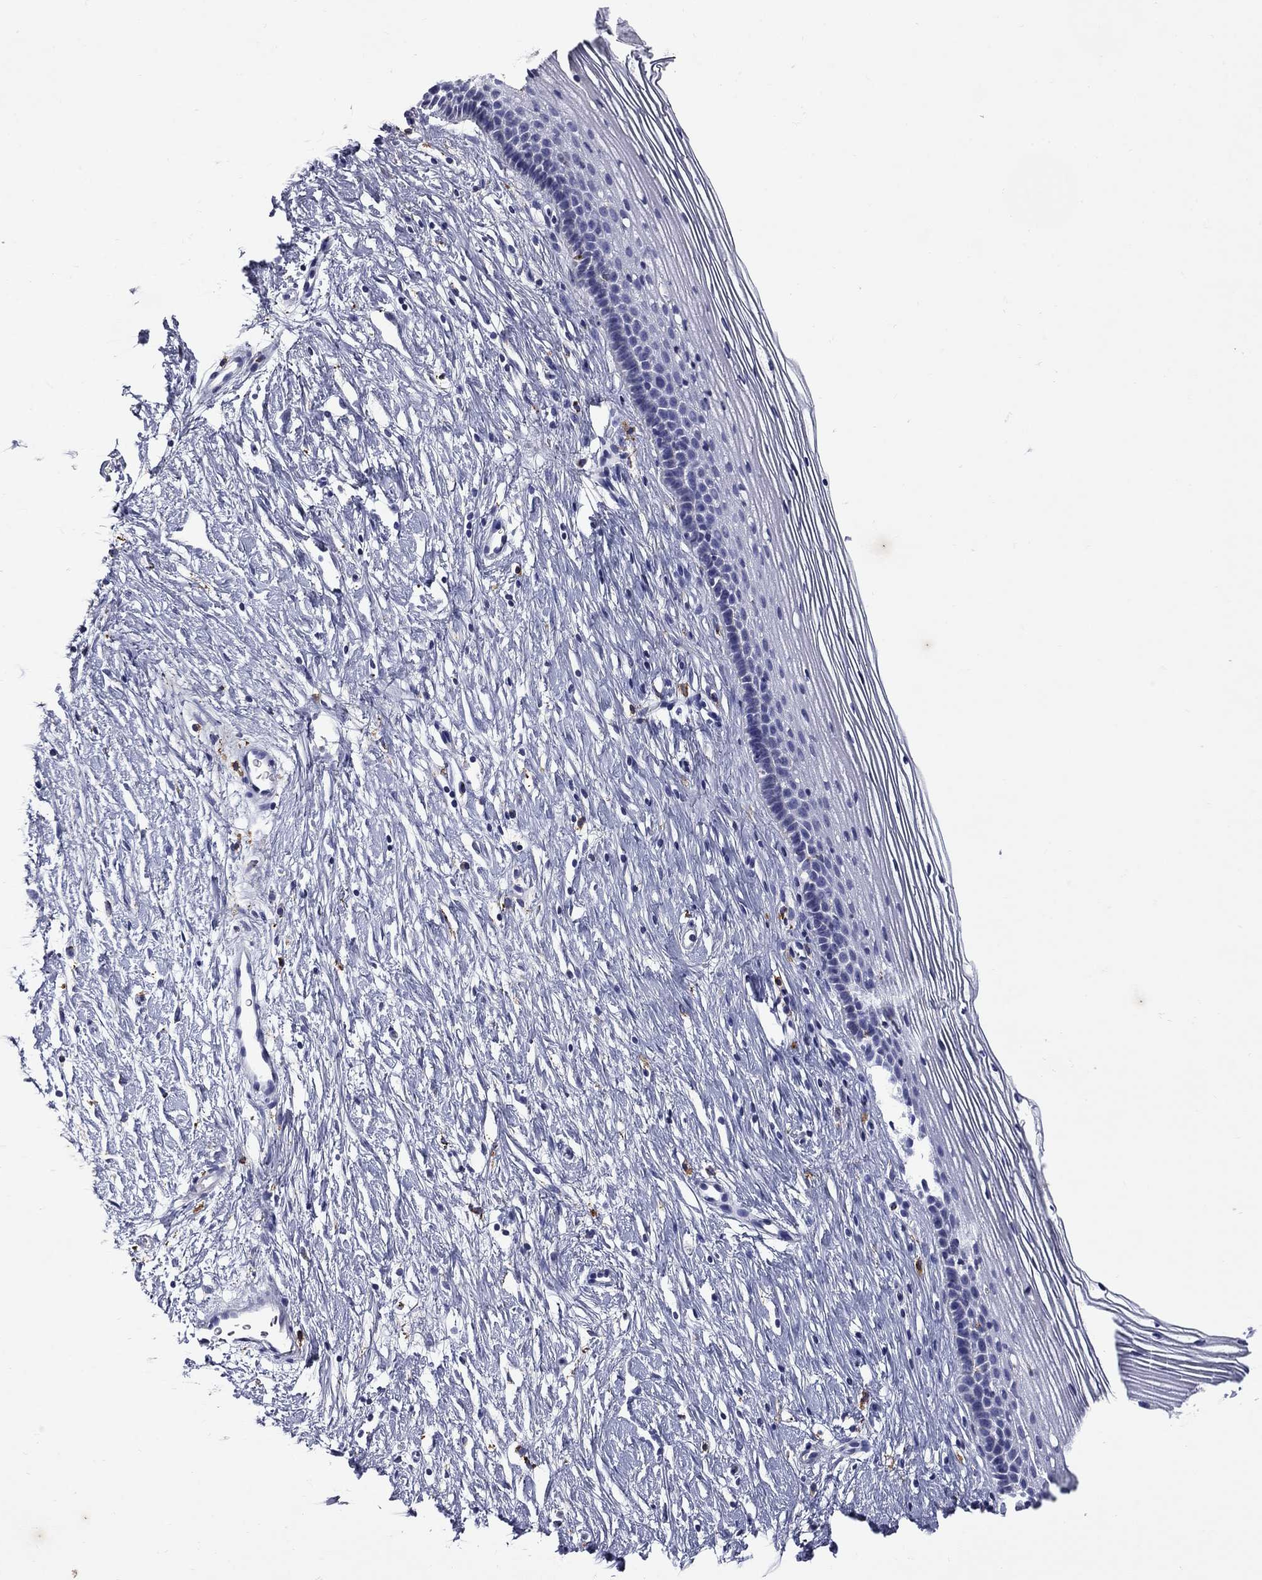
{"staining": {"intensity": "moderate", "quantity": ">75%", "location": "cytoplasmic/membranous"}, "tissue": "cervix", "cell_type": "Glandular cells", "image_type": "normal", "snomed": [{"axis": "morphology", "description": "Normal tissue, NOS"}, {"axis": "topography", "description": "Cervix"}], "caption": "Benign cervix shows moderate cytoplasmic/membranous staining in approximately >75% of glandular cells, visualized by immunohistochemistry. Using DAB (brown) and hematoxylin (blue) stains, captured at high magnification using brightfield microscopy.", "gene": "MADCAM1", "patient": {"sex": "female", "age": 39}}